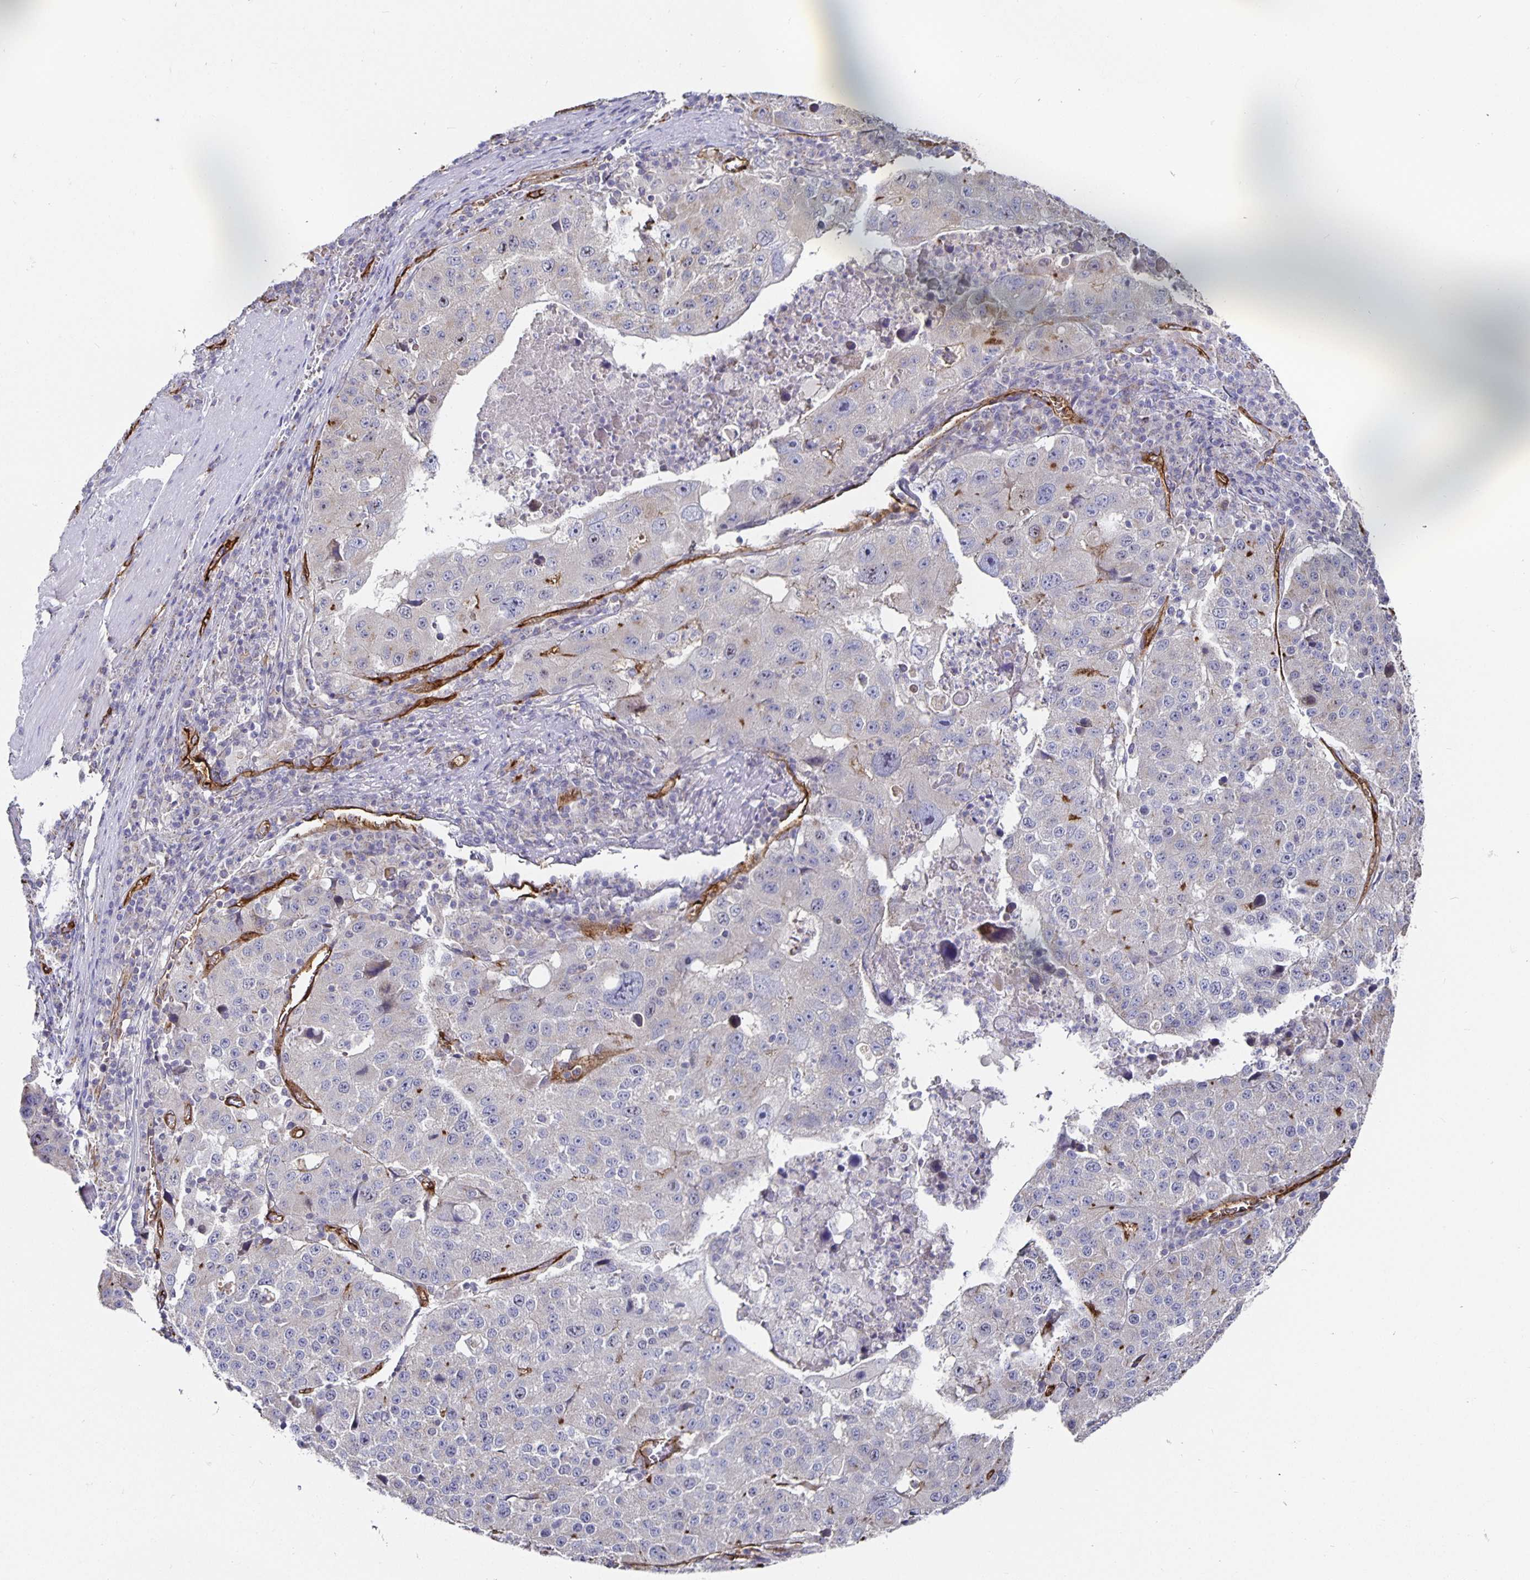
{"staining": {"intensity": "negative", "quantity": "none", "location": "none"}, "tissue": "stomach cancer", "cell_type": "Tumor cells", "image_type": "cancer", "snomed": [{"axis": "morphology", "description": "Adenocarcinoma, NOS"}, {"axis": "topography", "description": "Stomach"}], "caption": "There is no significant staining in tumor cells of stomach cancer.", "gene": "PODXL", "patient": {"sex": "male", "age": 71}}